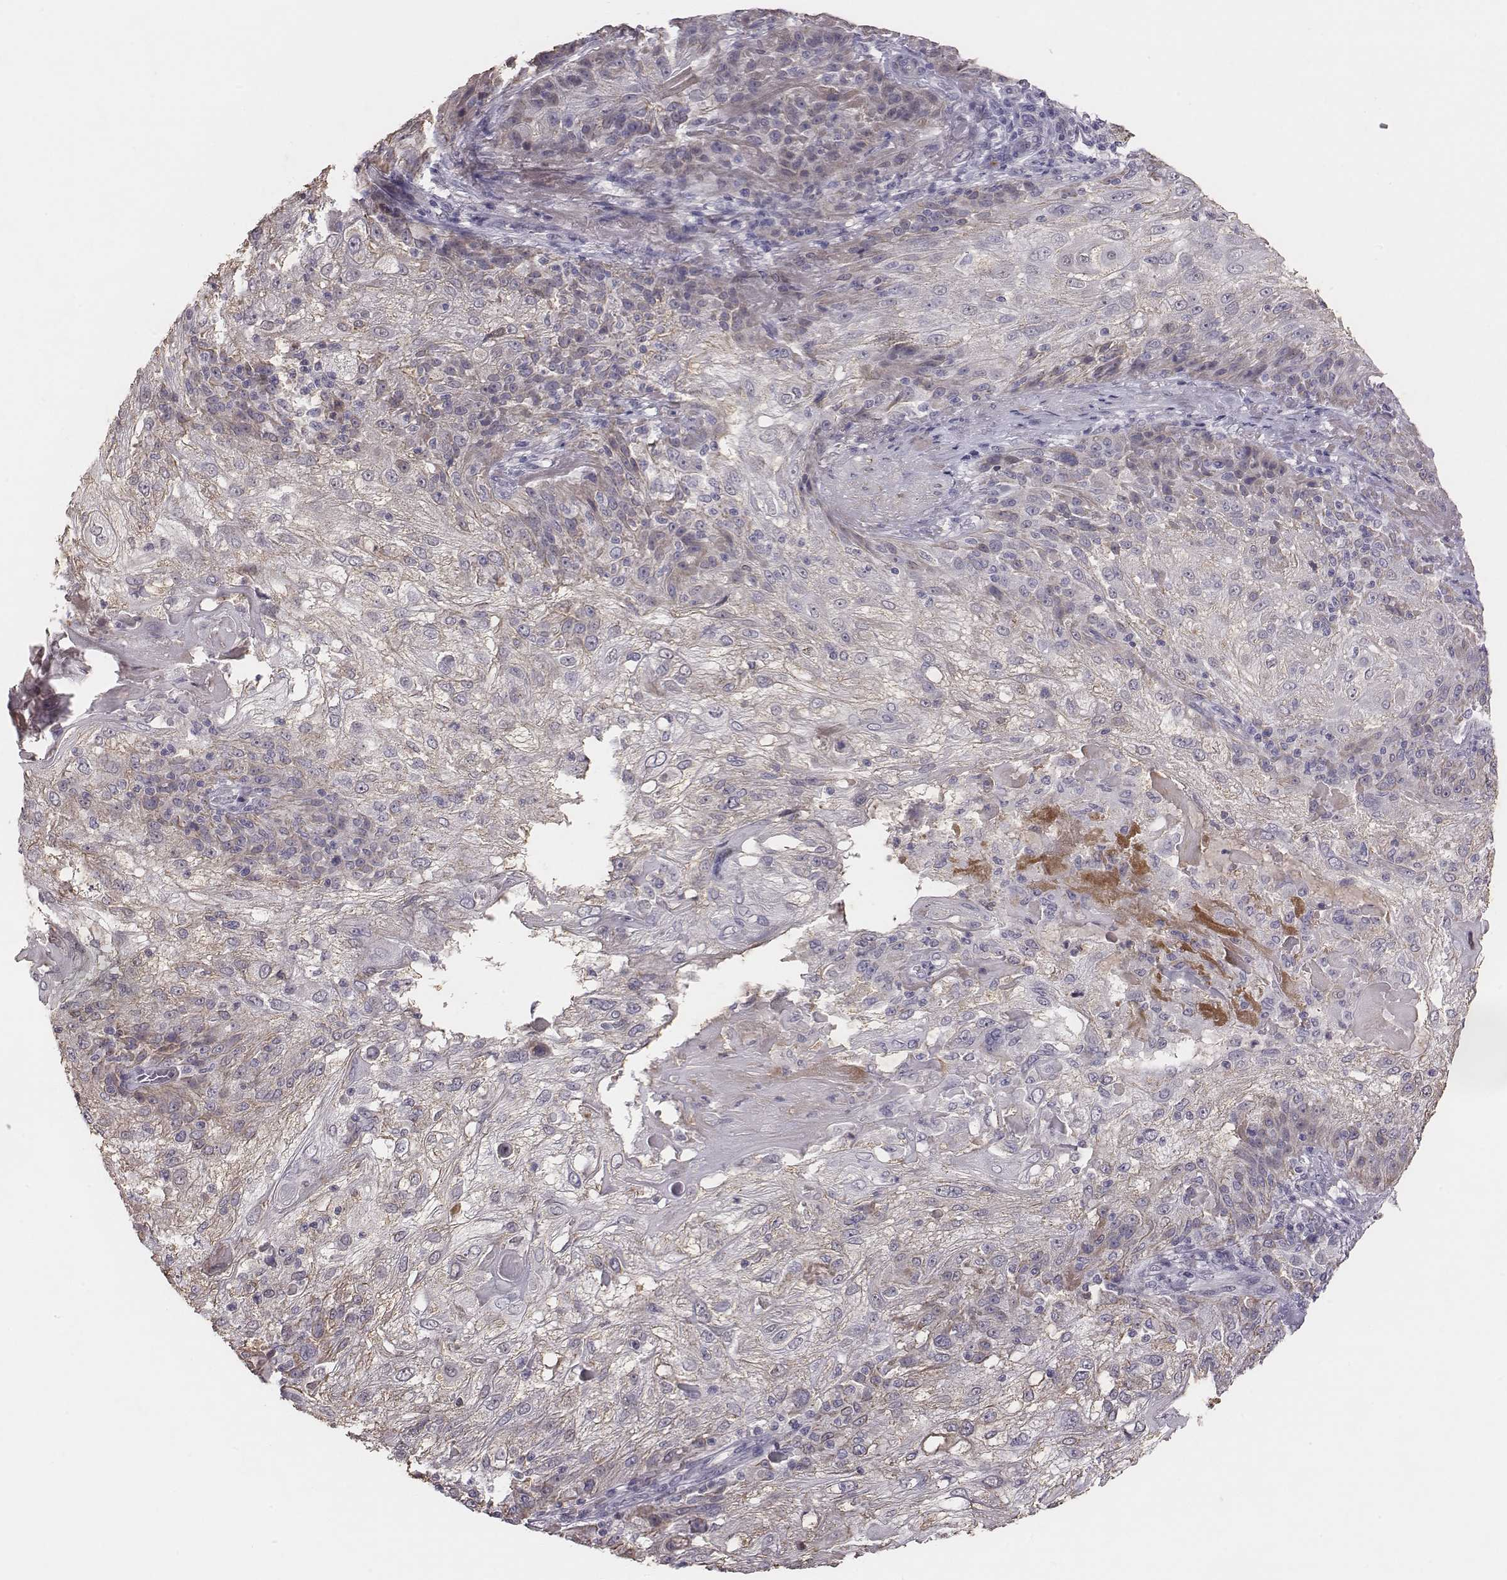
{"staining": {"intensity": "negative", "quantity": "none", "location": "none"}, "tissue": "skin cancer", "cell_type": "Tumor cells", "image_type": "cancer", "snomed": [{"axis": "morphology", "description": "Normal tissue, NOS"}, {"axis": "morphology", "description": "Squamous cell carcinoma, NOS"}, {"axis": "topography", "description": "Skin"}], "caption": "DAB (3,3'-diaminobenzidine) immunohistochemical staining of human skin squamous cell carcinoma shows no significant staining in tumor cells.", "gene": "SLC22A6", "patient": {"sex": "female", "age": 83}}